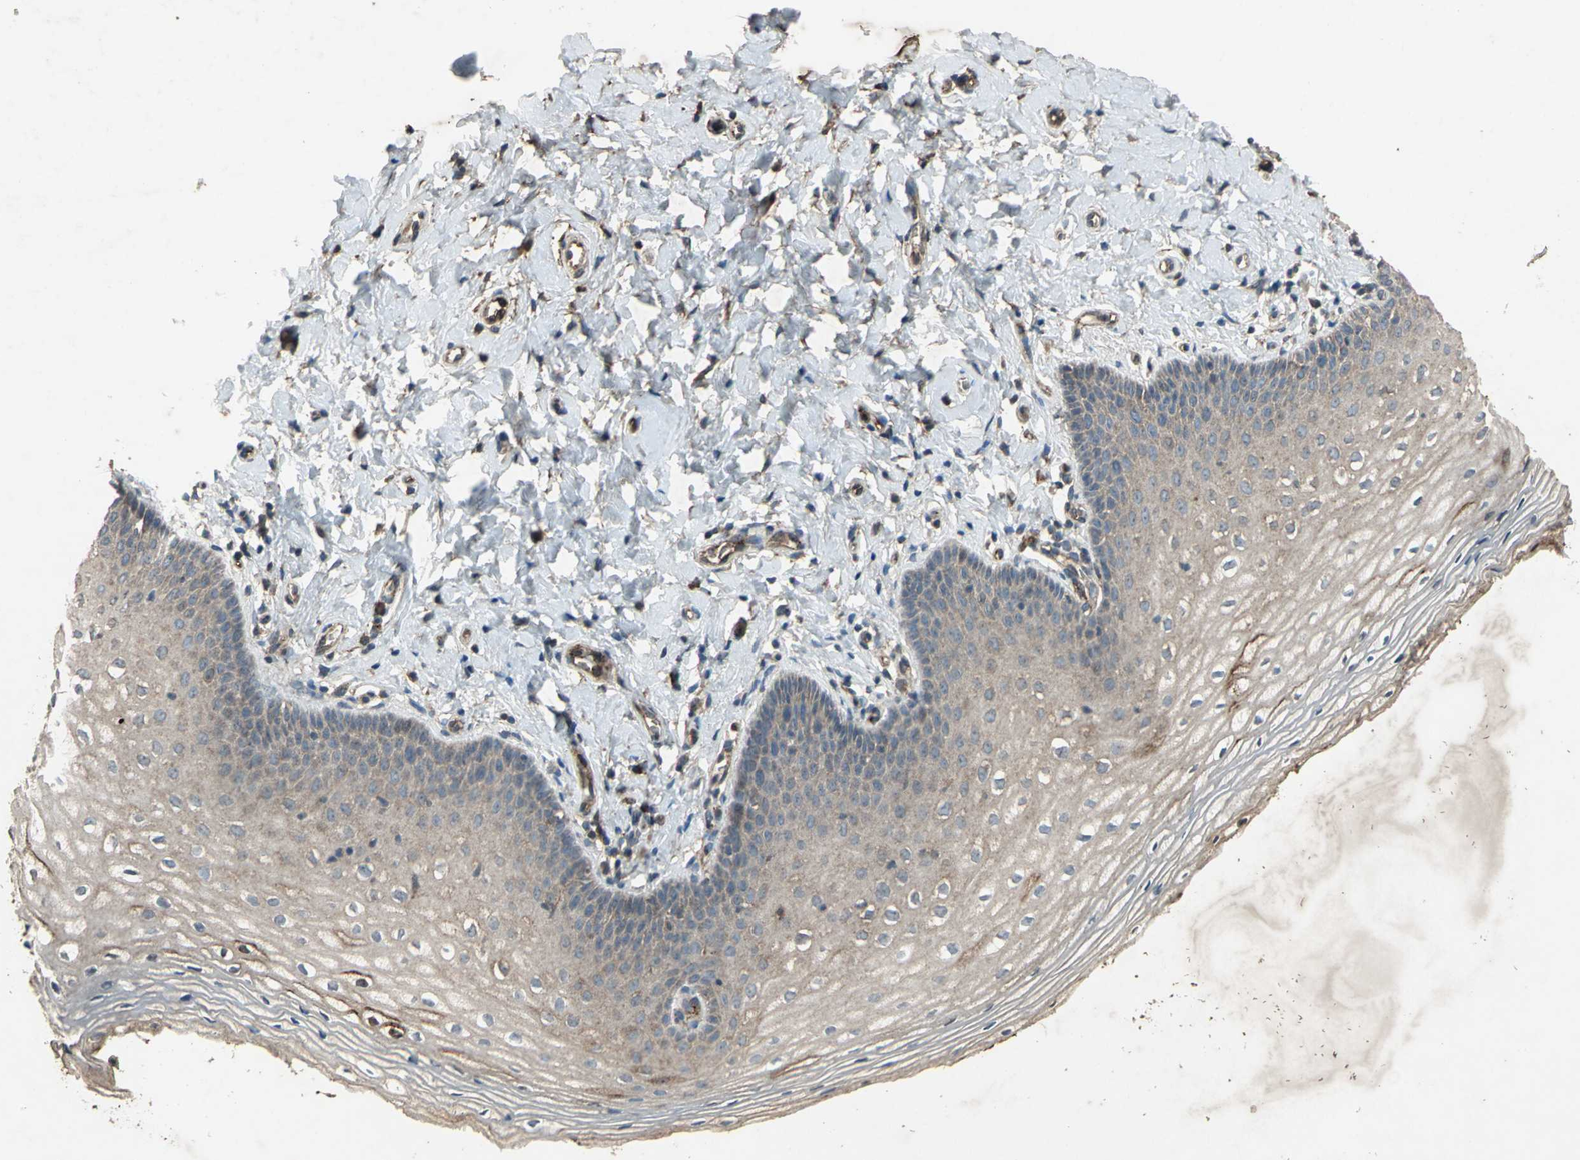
{"staining": {"intensity": "strong", "quantity": "25%-75%", "location": "cytoplasmic/membranous"}, "tissue": "vagina", "cell_type": "Squamous epithelial cells", "image_type": "normal", "snomed": [{"axis": "morphology", "description": "Normal tissue, NOS"}, {"axis": "topography", "description": "Vagina"}], "caption": "This histopathology image demonstrates IHC staining of benign vagina, with high strong cytoplasmic/membranous staining in approximately 25%-75% of squamous epithelial cells.", "gene": "SEPTIN4", "patient": {"sex": "female", "age": 55}}